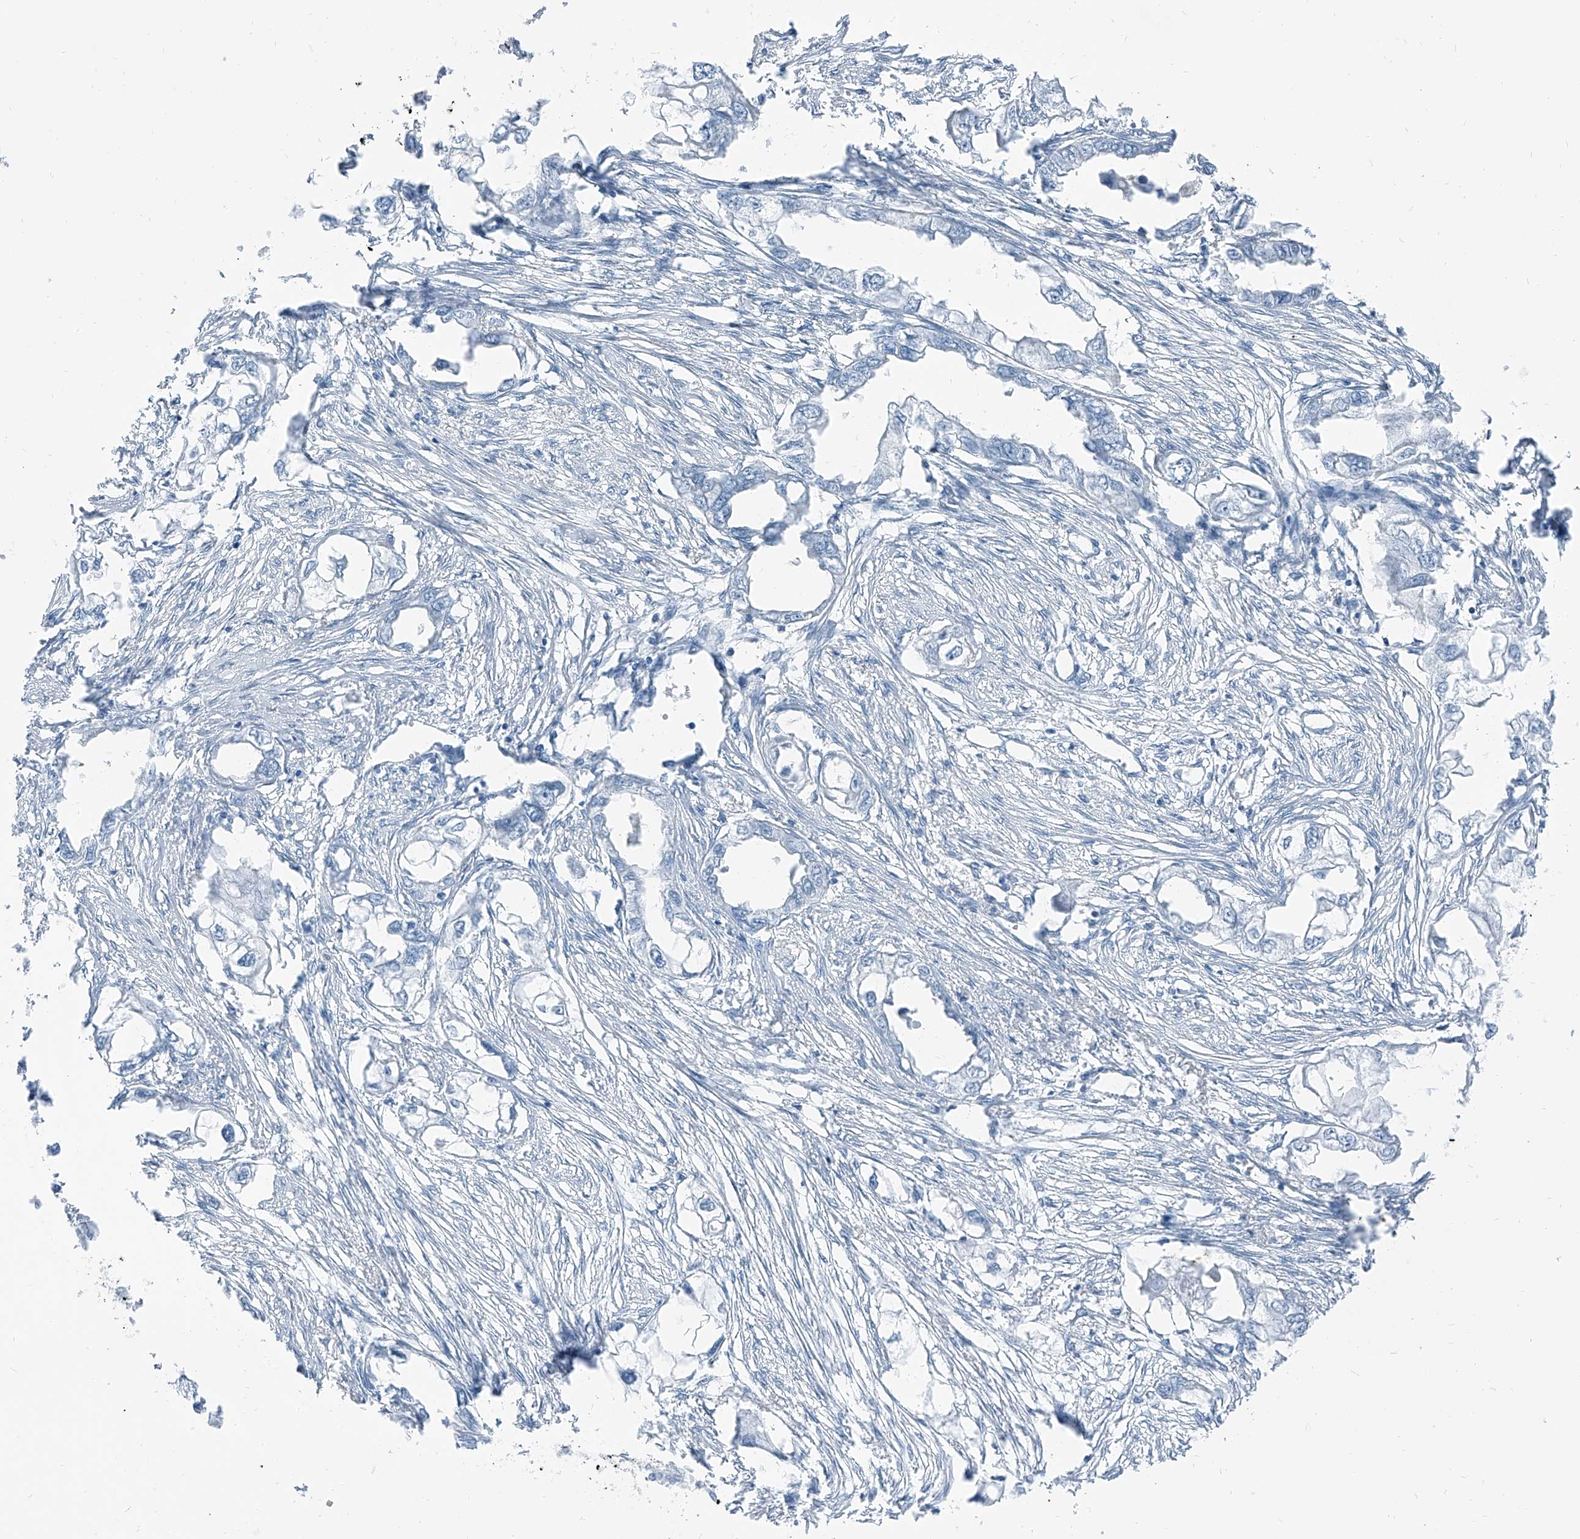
{"staining": {"intensity": "negative", "quantity": "none", "location": "none"}, "tissue": "endometrial cancer", "cell_type": "Tumor cells", "image_type": "cancer", "snomed": [{"axis": "morphology", "description": "Adenocarcinoma, NOS"}, {"axis": "morphology", "description": "Adenocarcinoma, metastatic, NOS"}, {"axis": "topography", "description": "Adipose tissue"}, {"axis": "topography", "description": "Endometrium"}], "caption": "A micrograph of human endometrial adenocarcinoma is negative for staining in tumor cells. (IHC, brightfield microscopy, high magnification).", "gene": "RGN", "patient": {"sex": "female", "age": 67}}